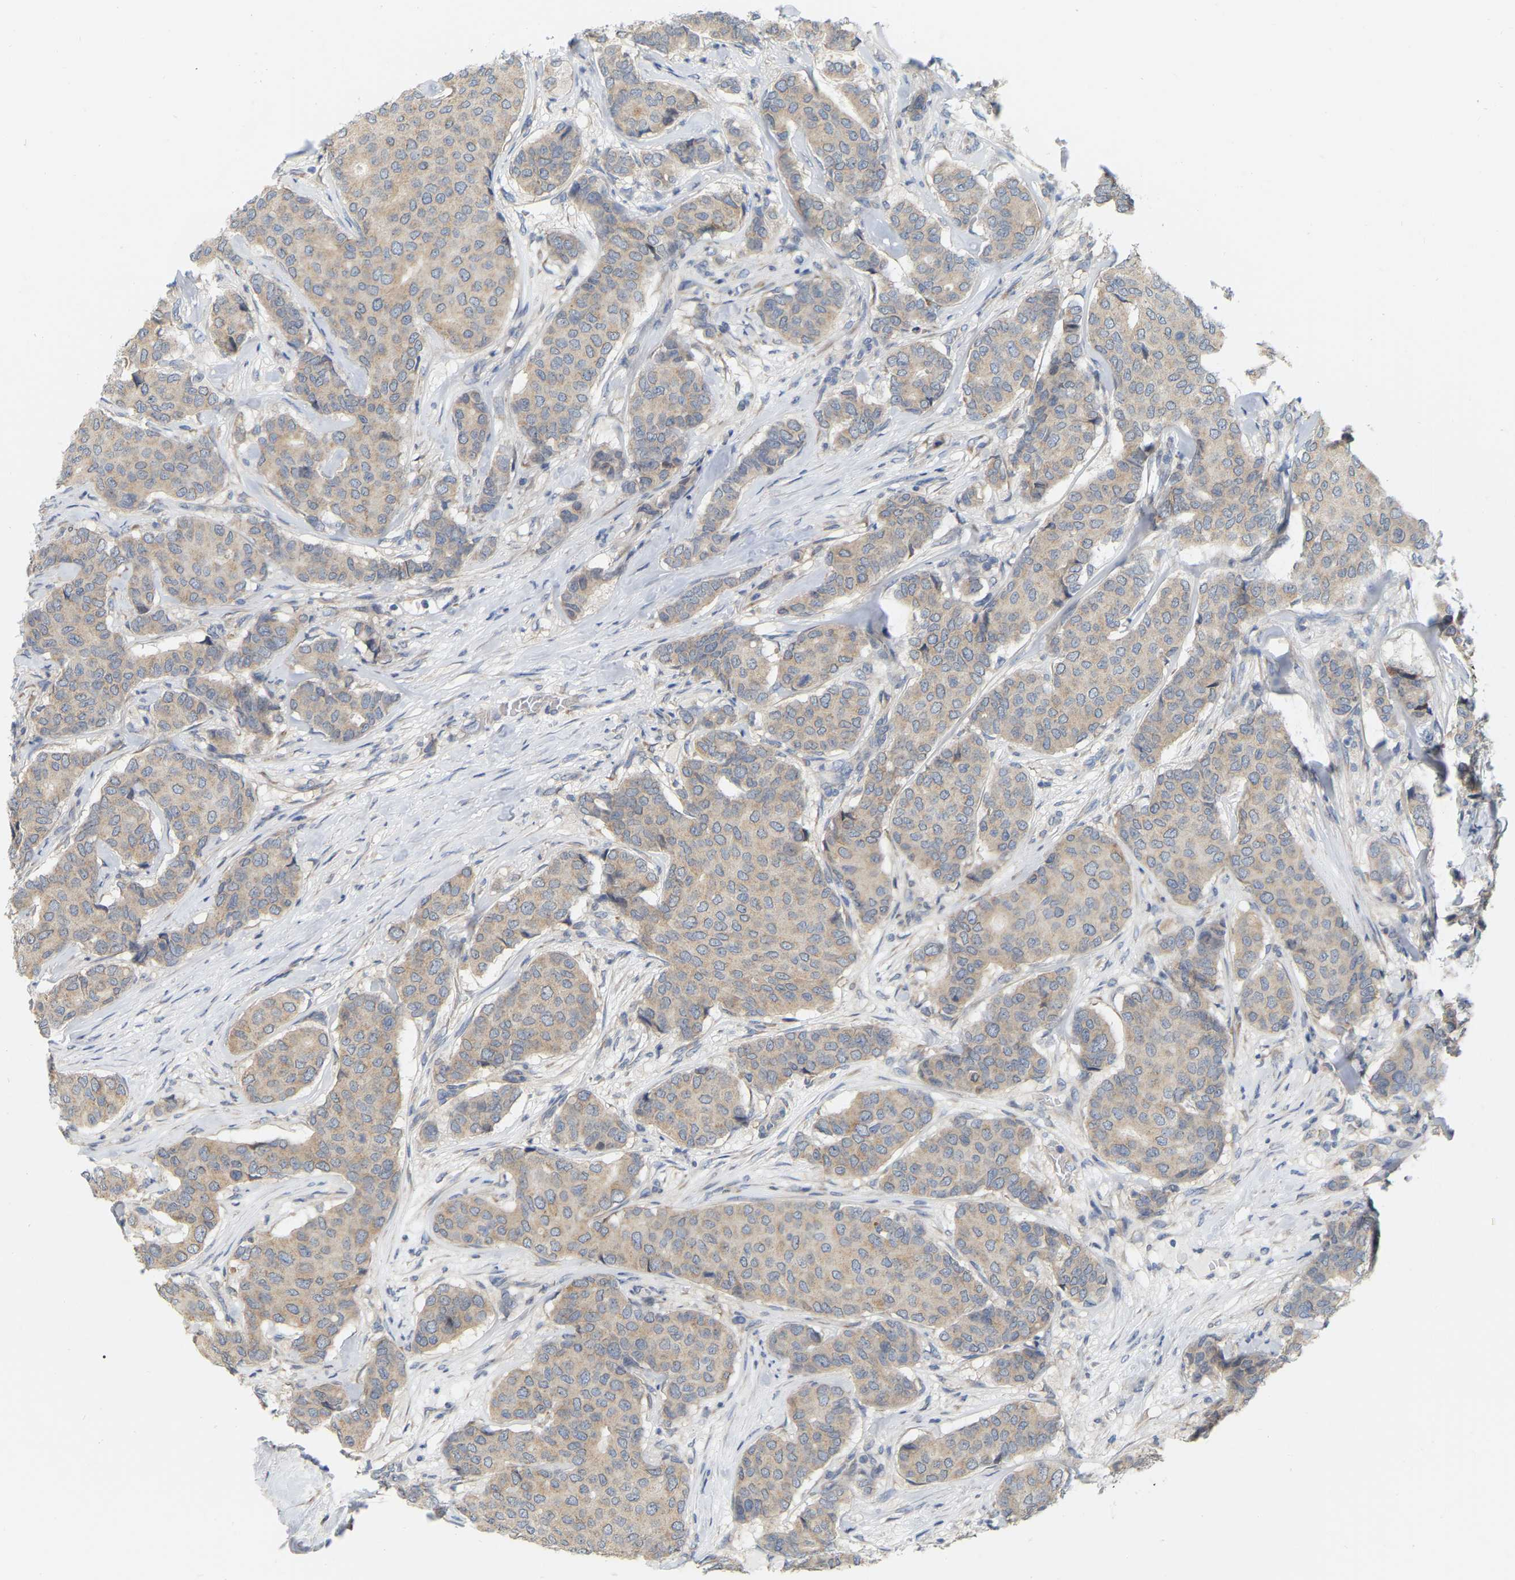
{"staining": {"intensity": "weak", "quantity": ">75%", "location": "cytoplasmic/membranous"}, "tissue": "breast cancer", "cell_type": "Tumor cells", "image_type": "cancer", "snomed": [{"axis": "morphology", "description": "Duct carcinoma"}, {"axis": "topography", "description": "Breast"}], "caption": "Immunohistochemistry of human breast cancer (intraductal carcinoma) shows low levels of weak cytoplasmic/membranous staining in approximately >75% of tumor cells.", "gene": "SSH1", "patient": {"sex": "female", "age": 75}}